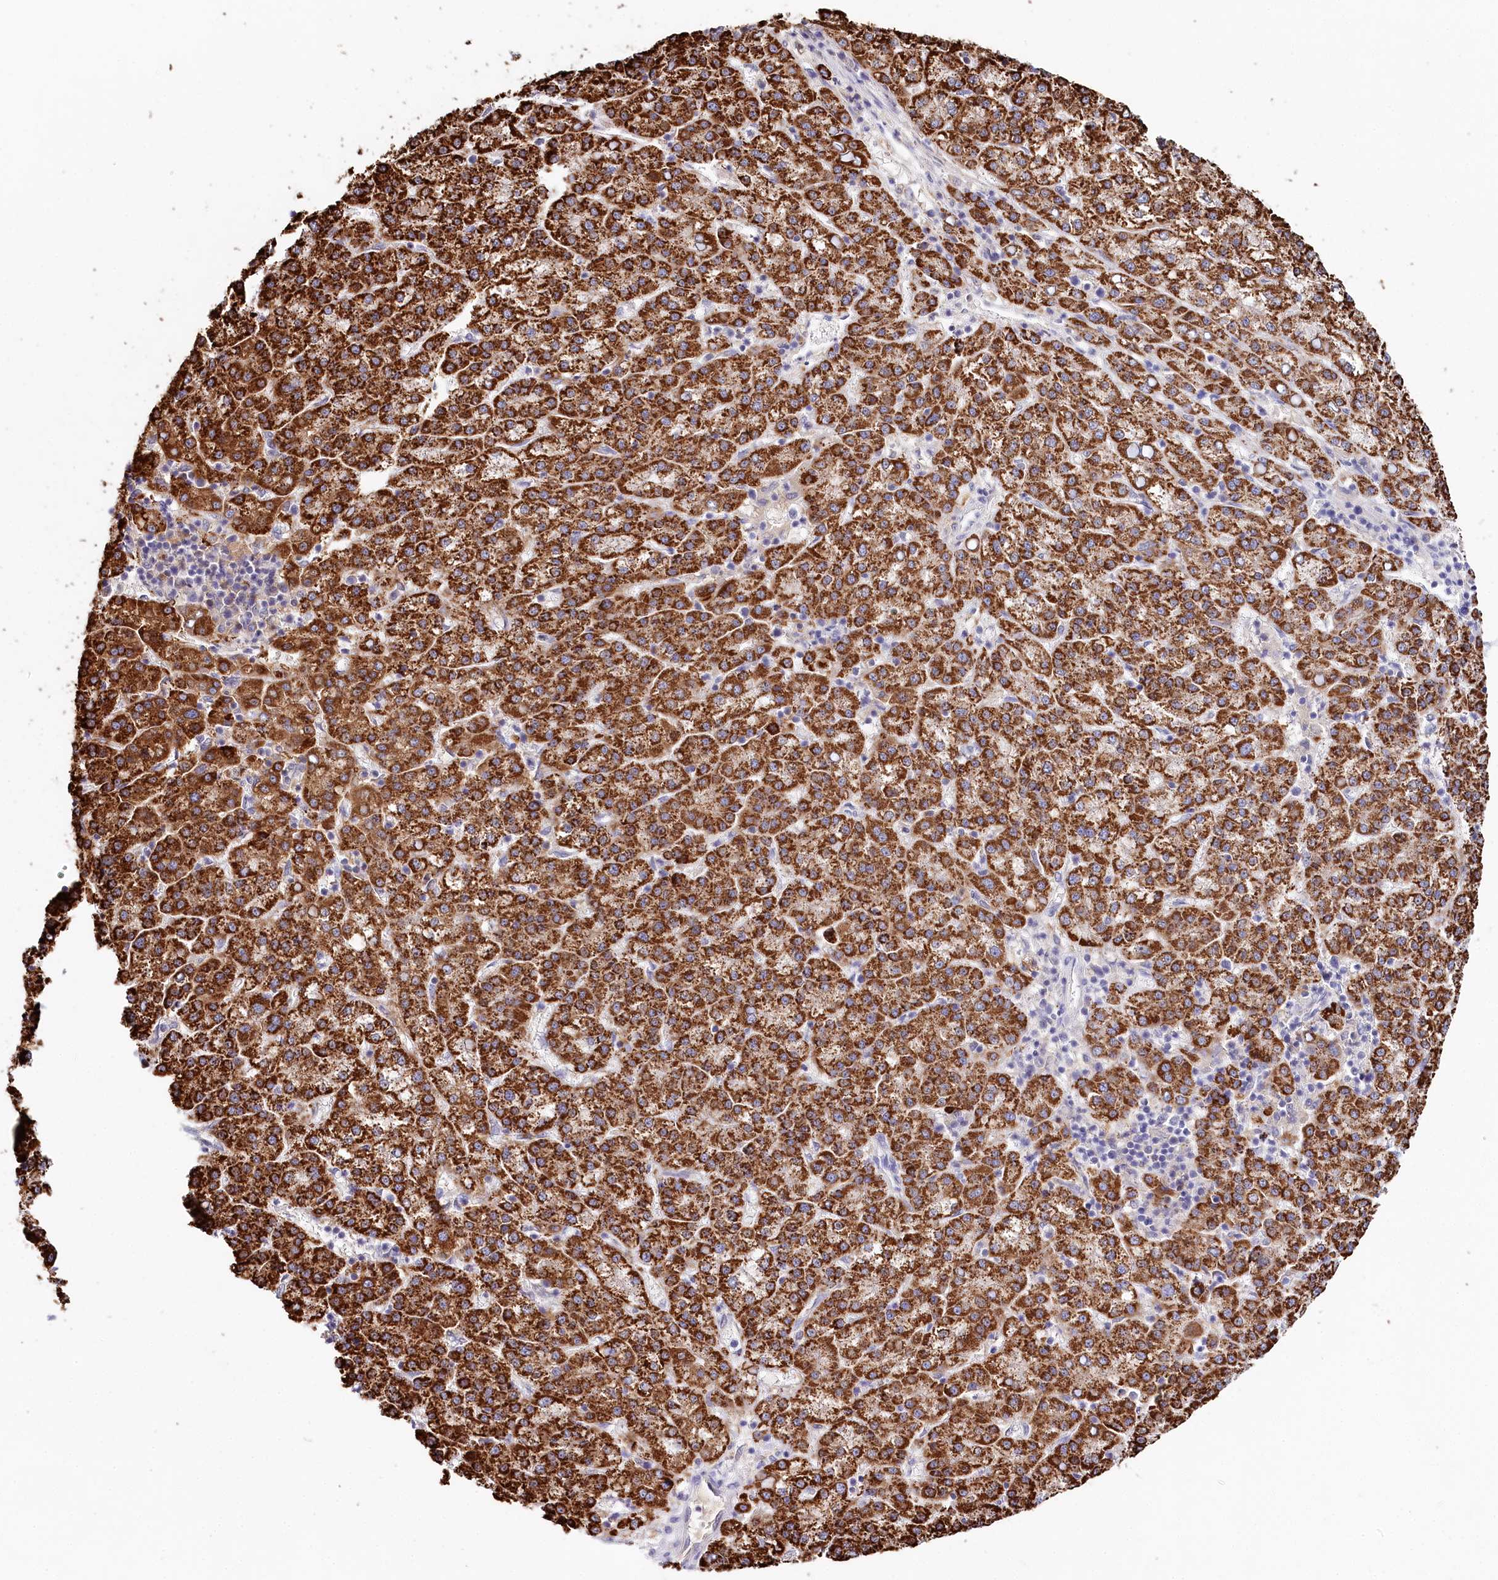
{"staining": {"intensity": "strong", "quantity": ">75%", "location": "cytoplasmic/membranous"}, "tissue": "liver cancer", "cell_type": "Tumor cells", "image_type": "cancer", "snomed": [{"axis": "morphology", "description": "Carcinoma, Hepatocellular, NOS"}, {"axis": "topography", "description": "Liver"}], "caption": "Strong cytoplasmic/membranous protein expression is present in about >75% of tumor cells in hepatocellular carcinoma (liver).", "gene": "DAPK1", "patient": {"sex": "female", "age": 58}}